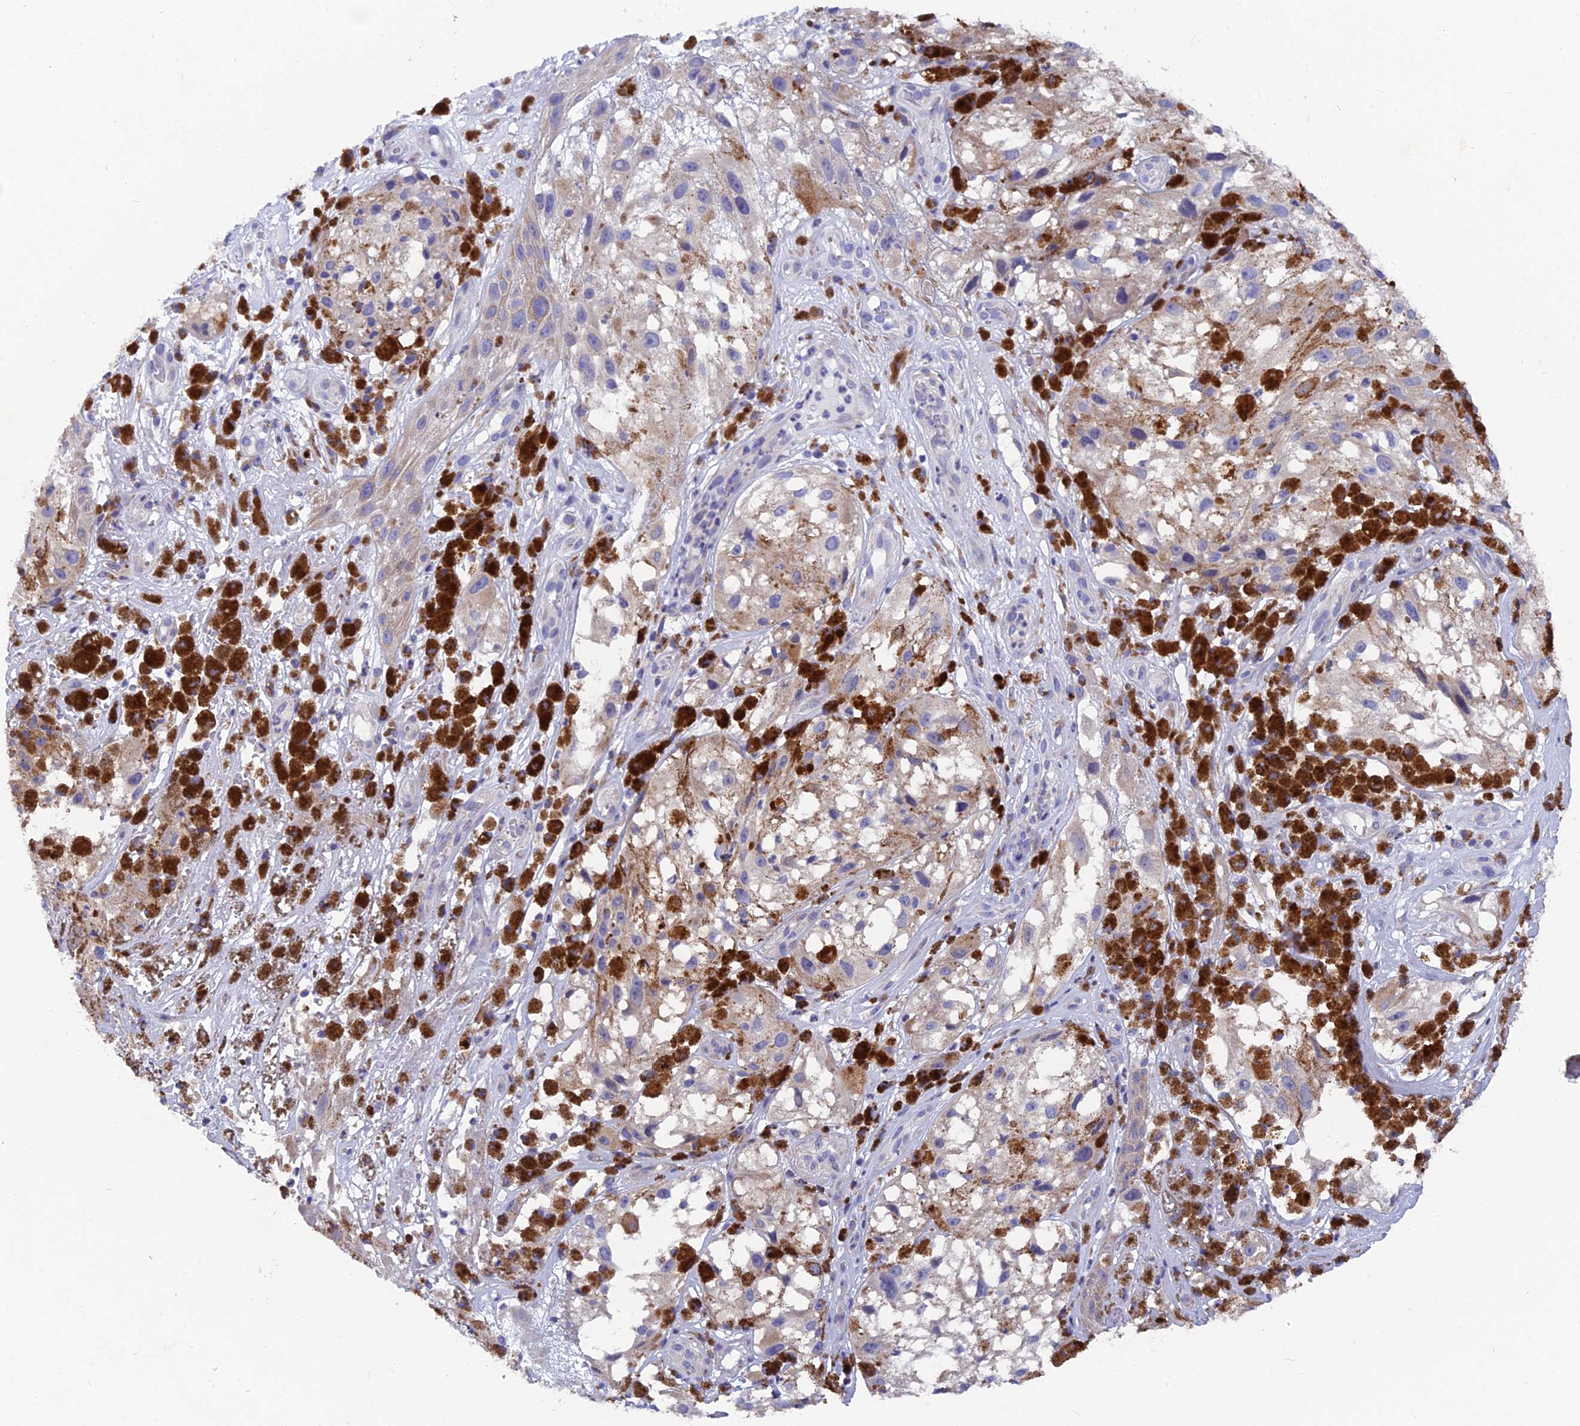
{"staining": {"intensity": "negative", "quantity": "none", "location": "none"}, "tissue": "melanoma", "cell_type": "Tumor cells", "image_type": "cancer", "snomed": [{"axis": "morphology", "description": "Malignant melanoma, NOS"}, {"axis": "topography", "description": "Skin"}], "caption": "Immunohistochemical staining of malignant melanoma displays no significant expression in tumor cells.", "gene": "AK4", "patient": {"sex": "male", "age": 88}}